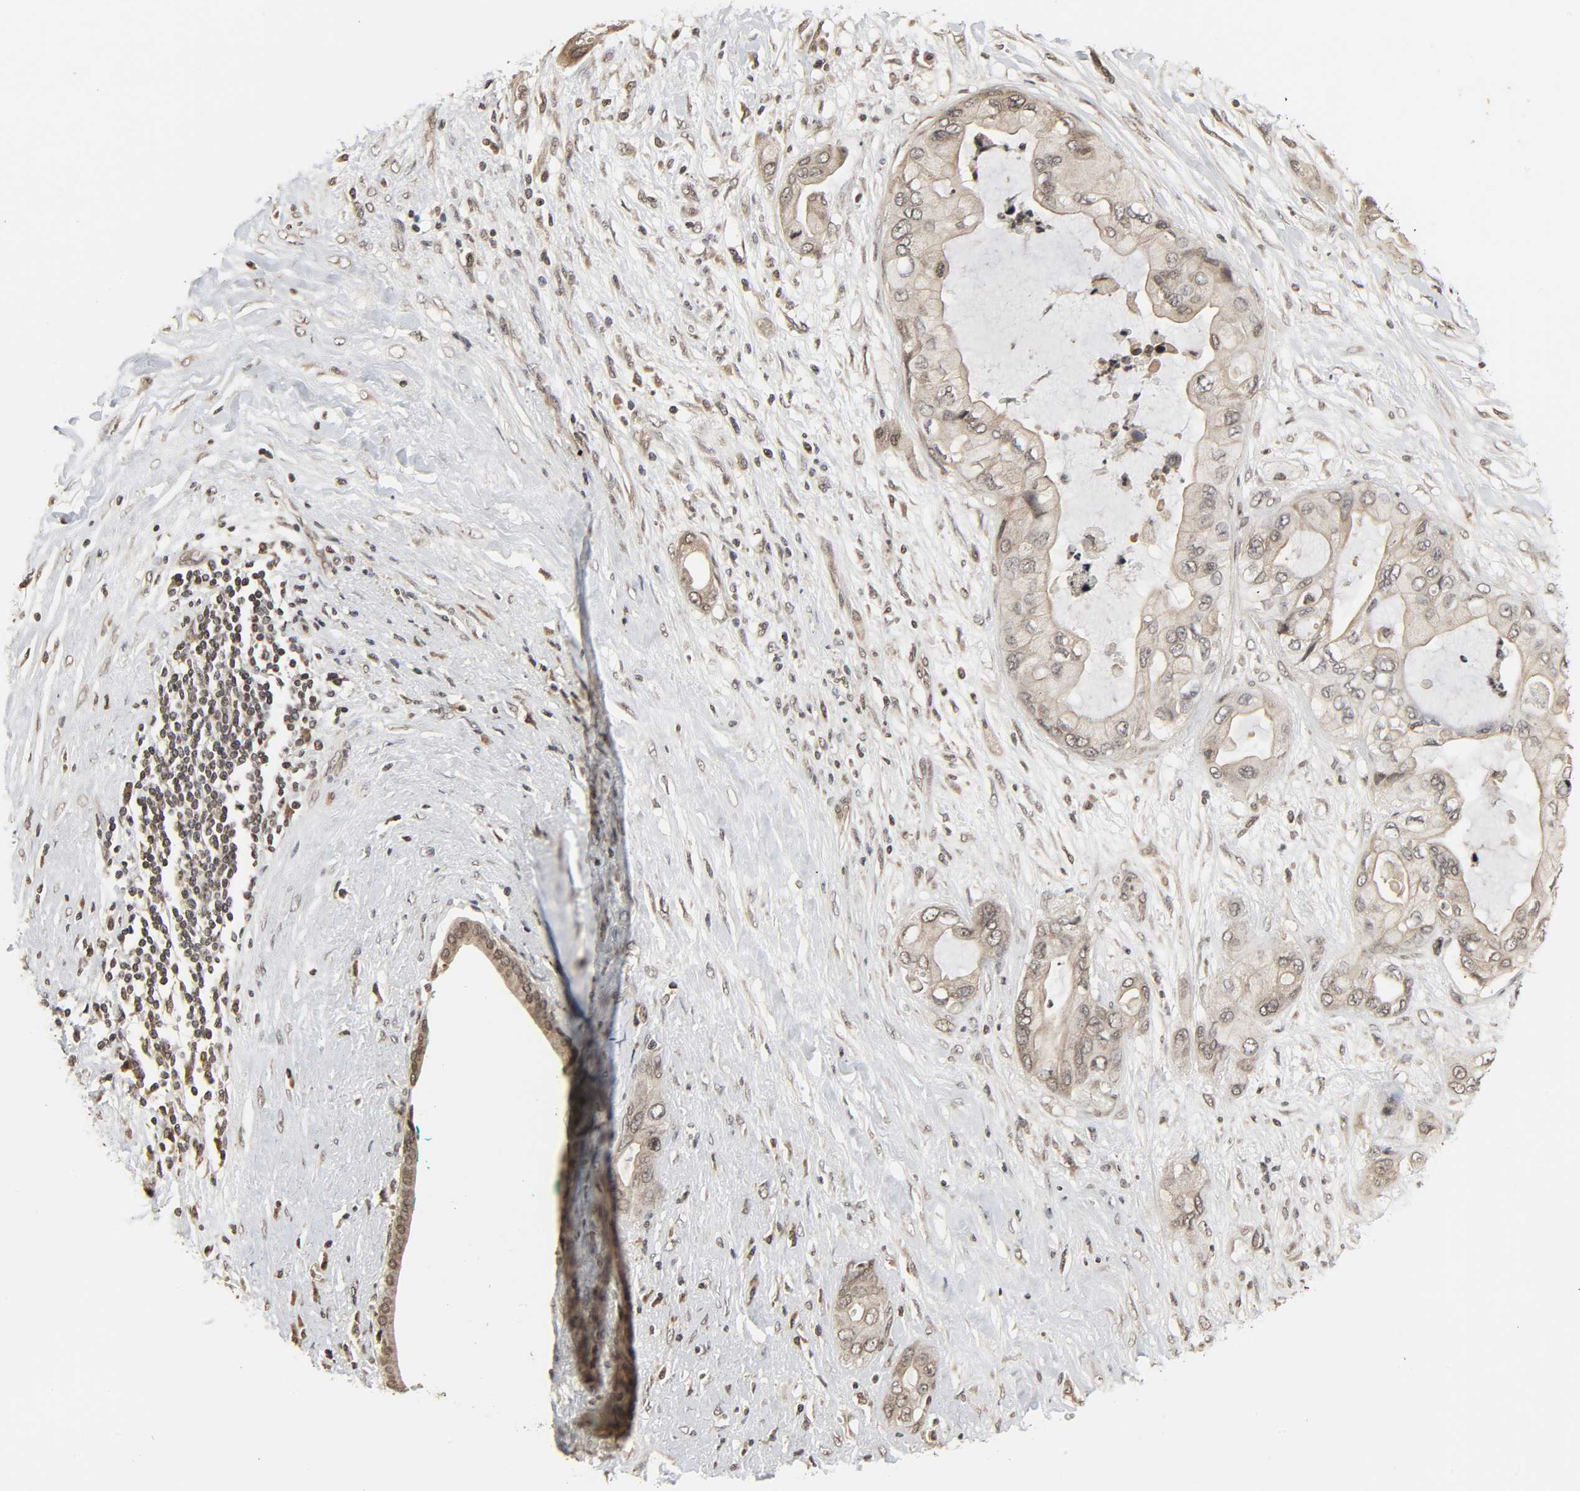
{"staining": {"intensity": "moderate", "quantity": "25%-75%", "location": "nuclear"}, "tissue": "pancreatic cancer", "cell_type": "Tumor cells", "image_type": "cancer", "snomed": [{"axis": "morphology", "description": "Adenocarcinoma, NOS"}, {"axis": "topography", "description": "Pancreas"}], "caption": "A brown stain highlights moderate nuclear positivity of a protein in adenocarcinoma (pancreatic) tumor cells.", "gene": "XRCC1", "patient": {"sex": "female", "age": 59}}